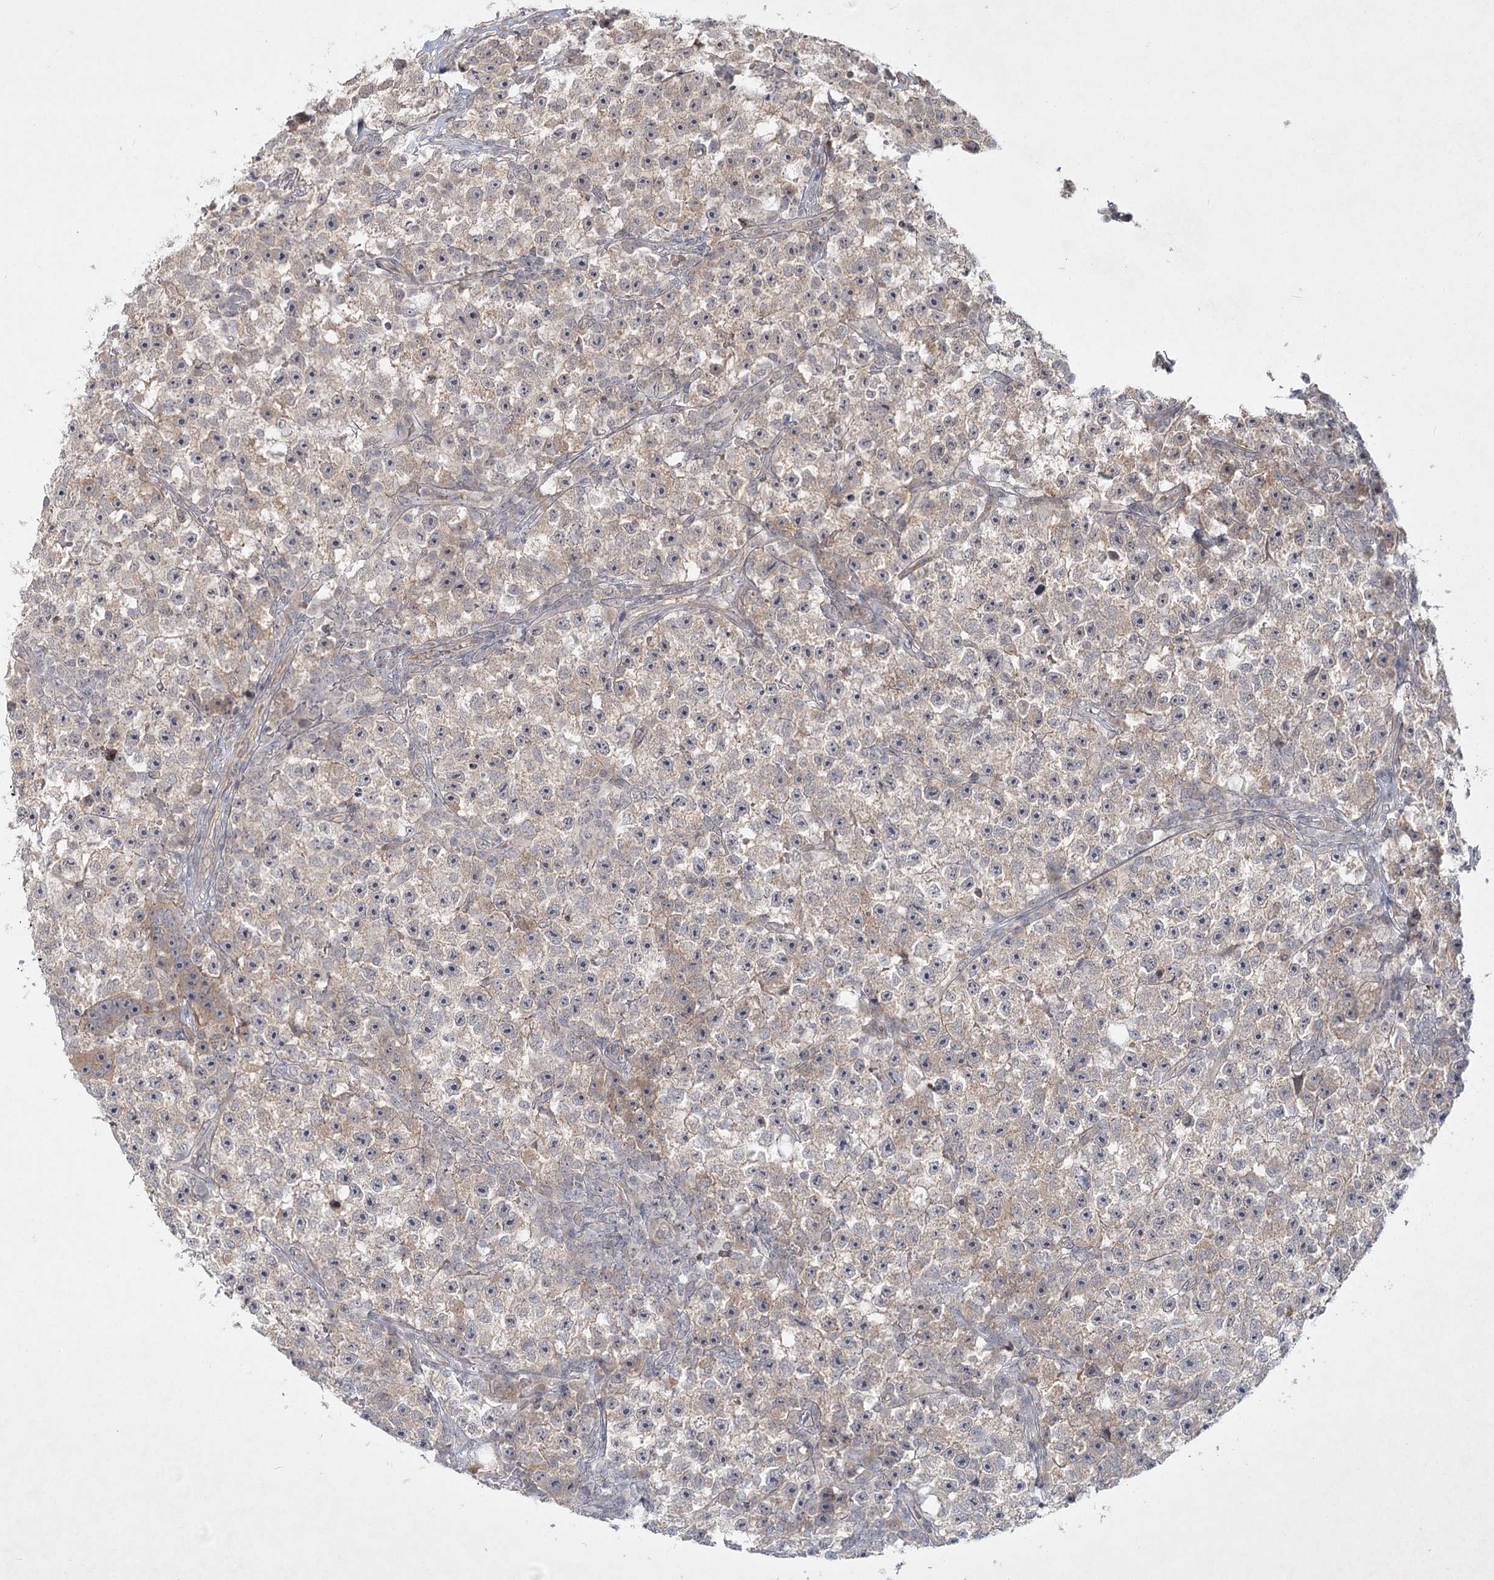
{"staining": {"intensity": "negative", "quantity": "none", "location": "none"}, "tissue": "testis cancer", "cell_type": "Tumor cells", "image_type": "cancer", "snomed": [{"axis": "morphology", "description": "Seminoma, NOS"}, {"axis": "topography", "description": "Testis"}], "caption": "An IHC micrograph of testis cancer (seminoma) is shown. There is no staining in tumor cells of testis cancer (seminoma). (Stains: DAB immunohistochemistry (IHC) with hematoxylin counter stain, Microscopy: brightfield microscopy at high magnification).", "gene": "SH2D3A", "patient": {"sex": "male", "age": 22}}